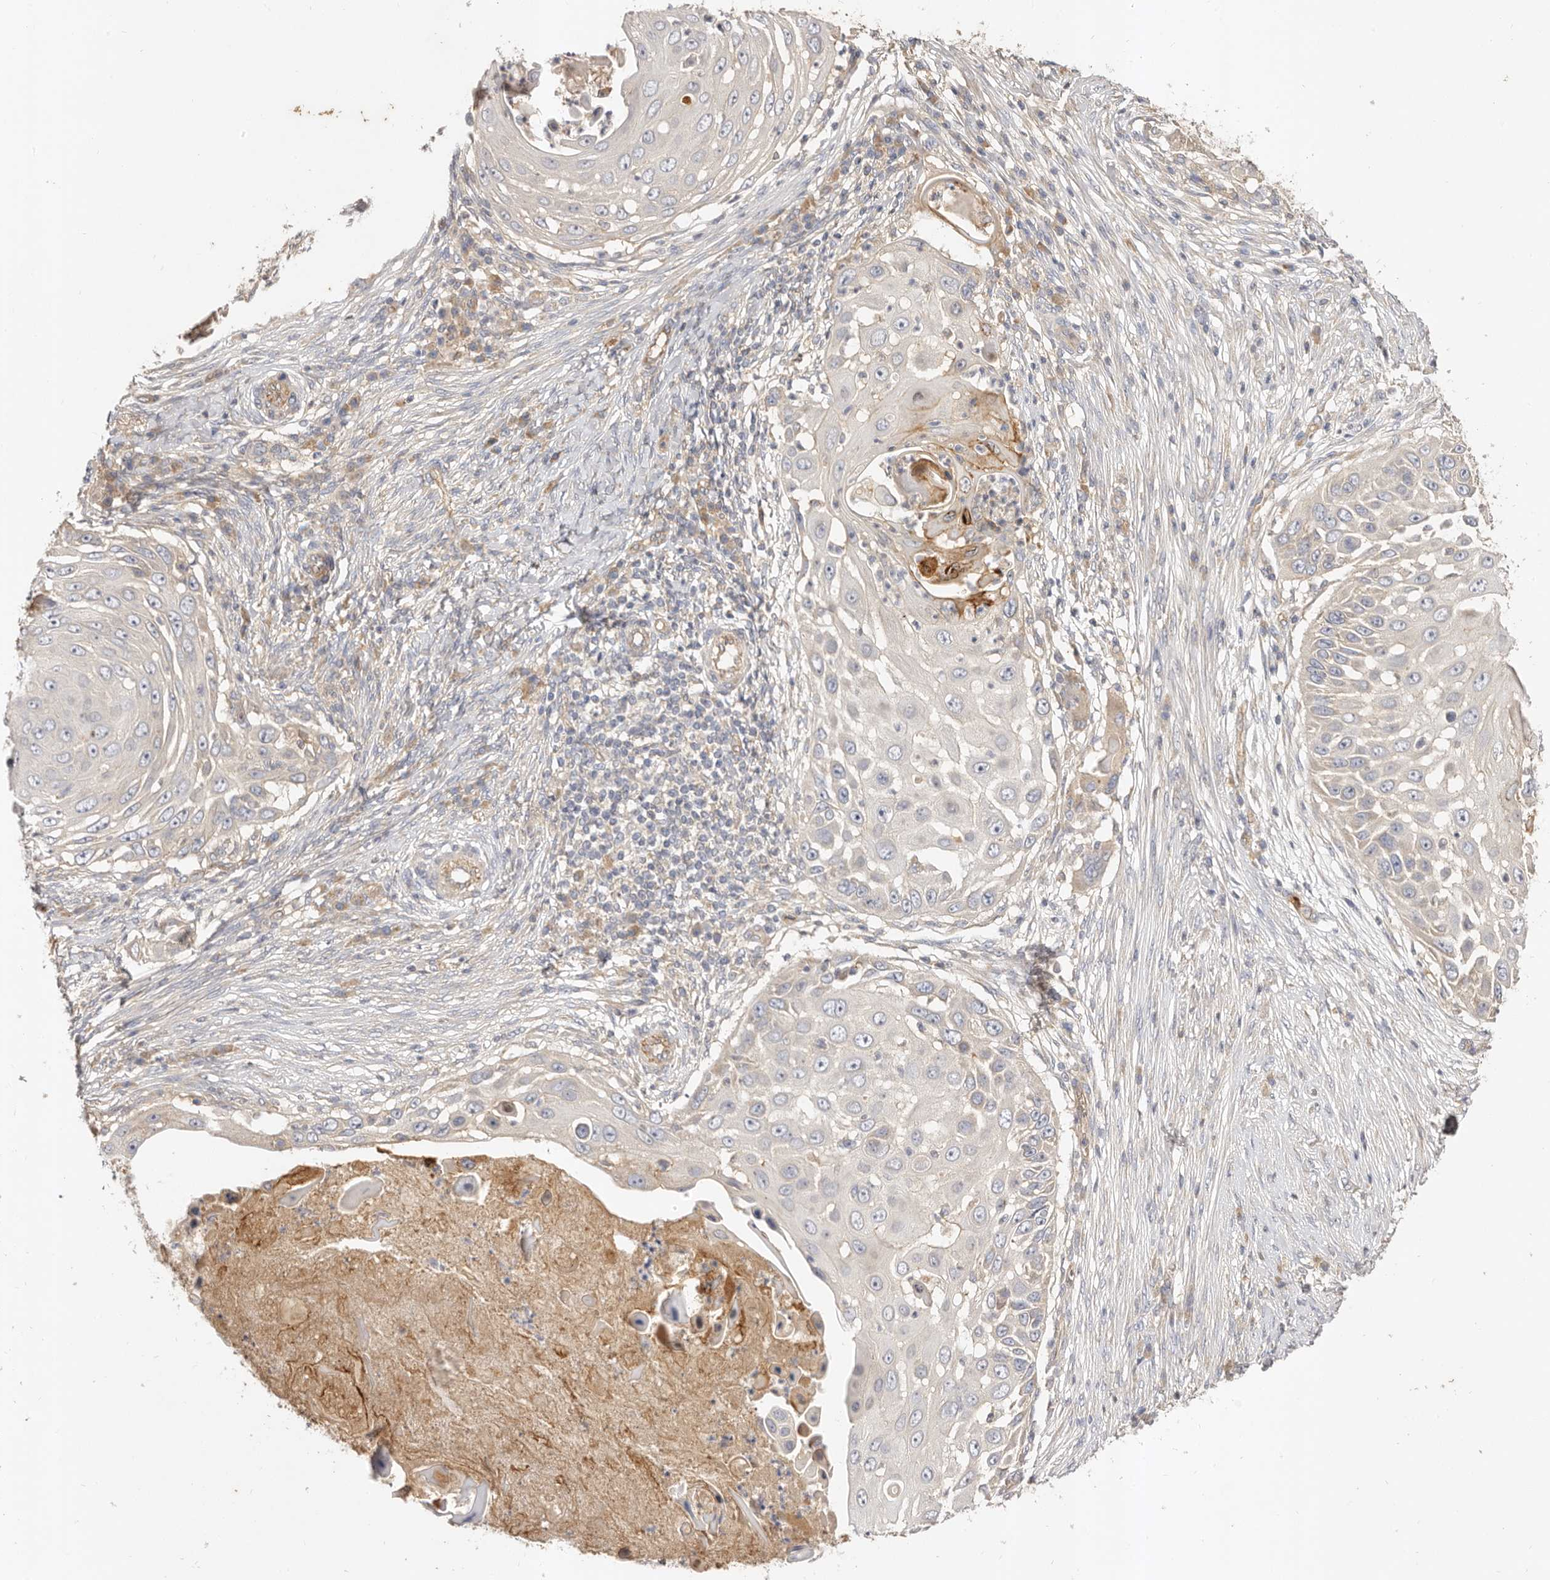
{"staining": {"intensity": "negative", "quantity": "none", "location": "none"}, "tissue": "skin cancer", "cell_type": "Tumor cells", "image_type": "cancer", "snomed": [{"axis": "morphology", "description": "Squamous cell carcinoma, NOS"}, {"axis": "topography", "description": "Skin"}], "caption": "High magnification brightfield microscopy of skin cancer (squamous cell carcinoma) stained with DAB (brown) and counterstained with hematoxylin (blue): tumor cells show no significant positivity.", "gene": "ADAMTS9", "patient": {"sex": "female", "age": 44}}